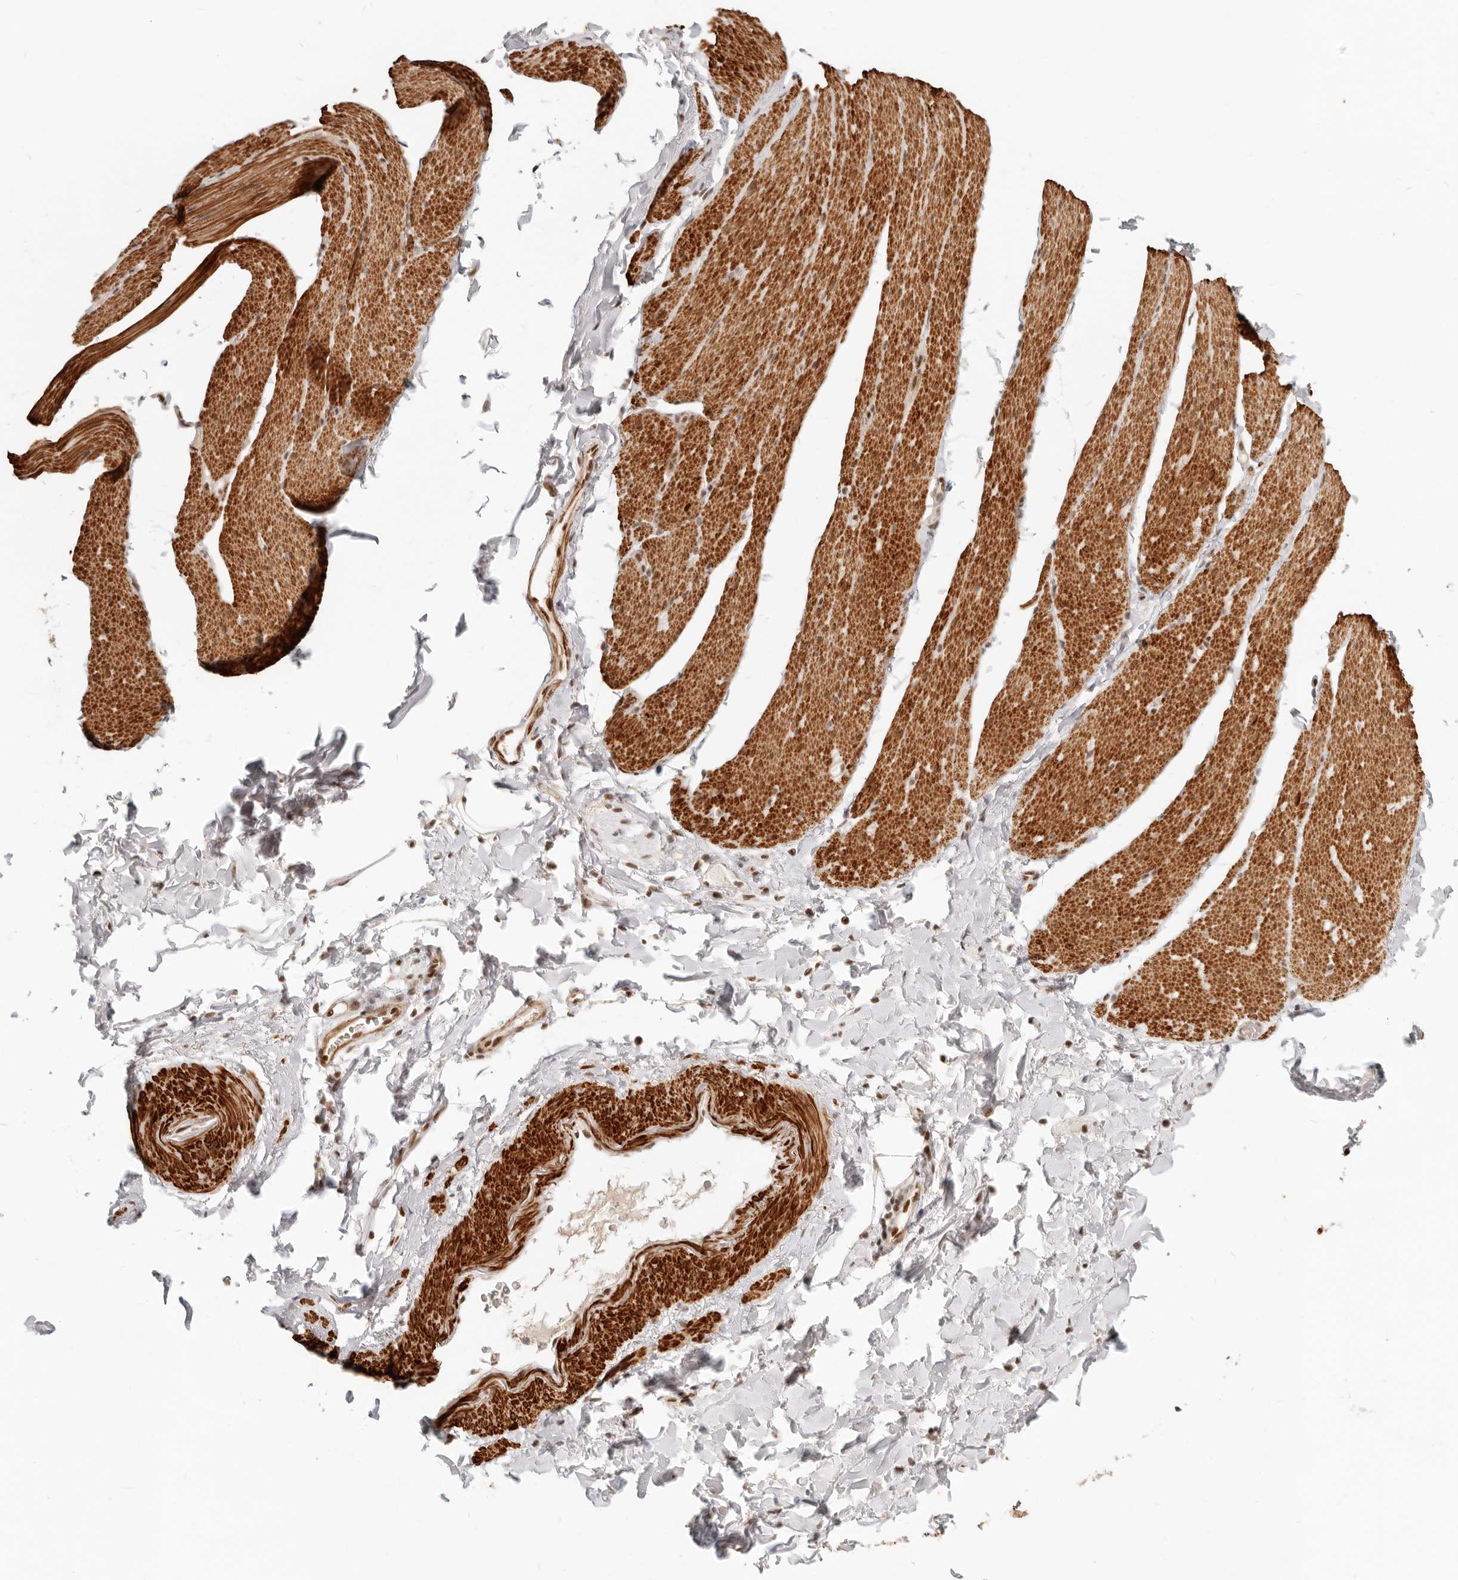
{"staining": {"intensity": "strong", "quantity": ">75%", "location": "cytoplasmic/membranous"}, "tissue": "smooth muscle", "cell_type": "Smooth muscle cells", "image_type": "normal", "snomed": [{"axis": "morphology", "description": "Normal tissue, NOS"}, {"axis": "topography", "description": "Smooth muscle"}, {"axis": "topography", "description": "Small intestine"}], "caption": "A brown stain shows strong cytoplasmic/membranous staining of a protein in smooth muscle cells of normal smooth muscle.", "gene": "GABPA", "patient": {"sex": "female", "age": 84}}